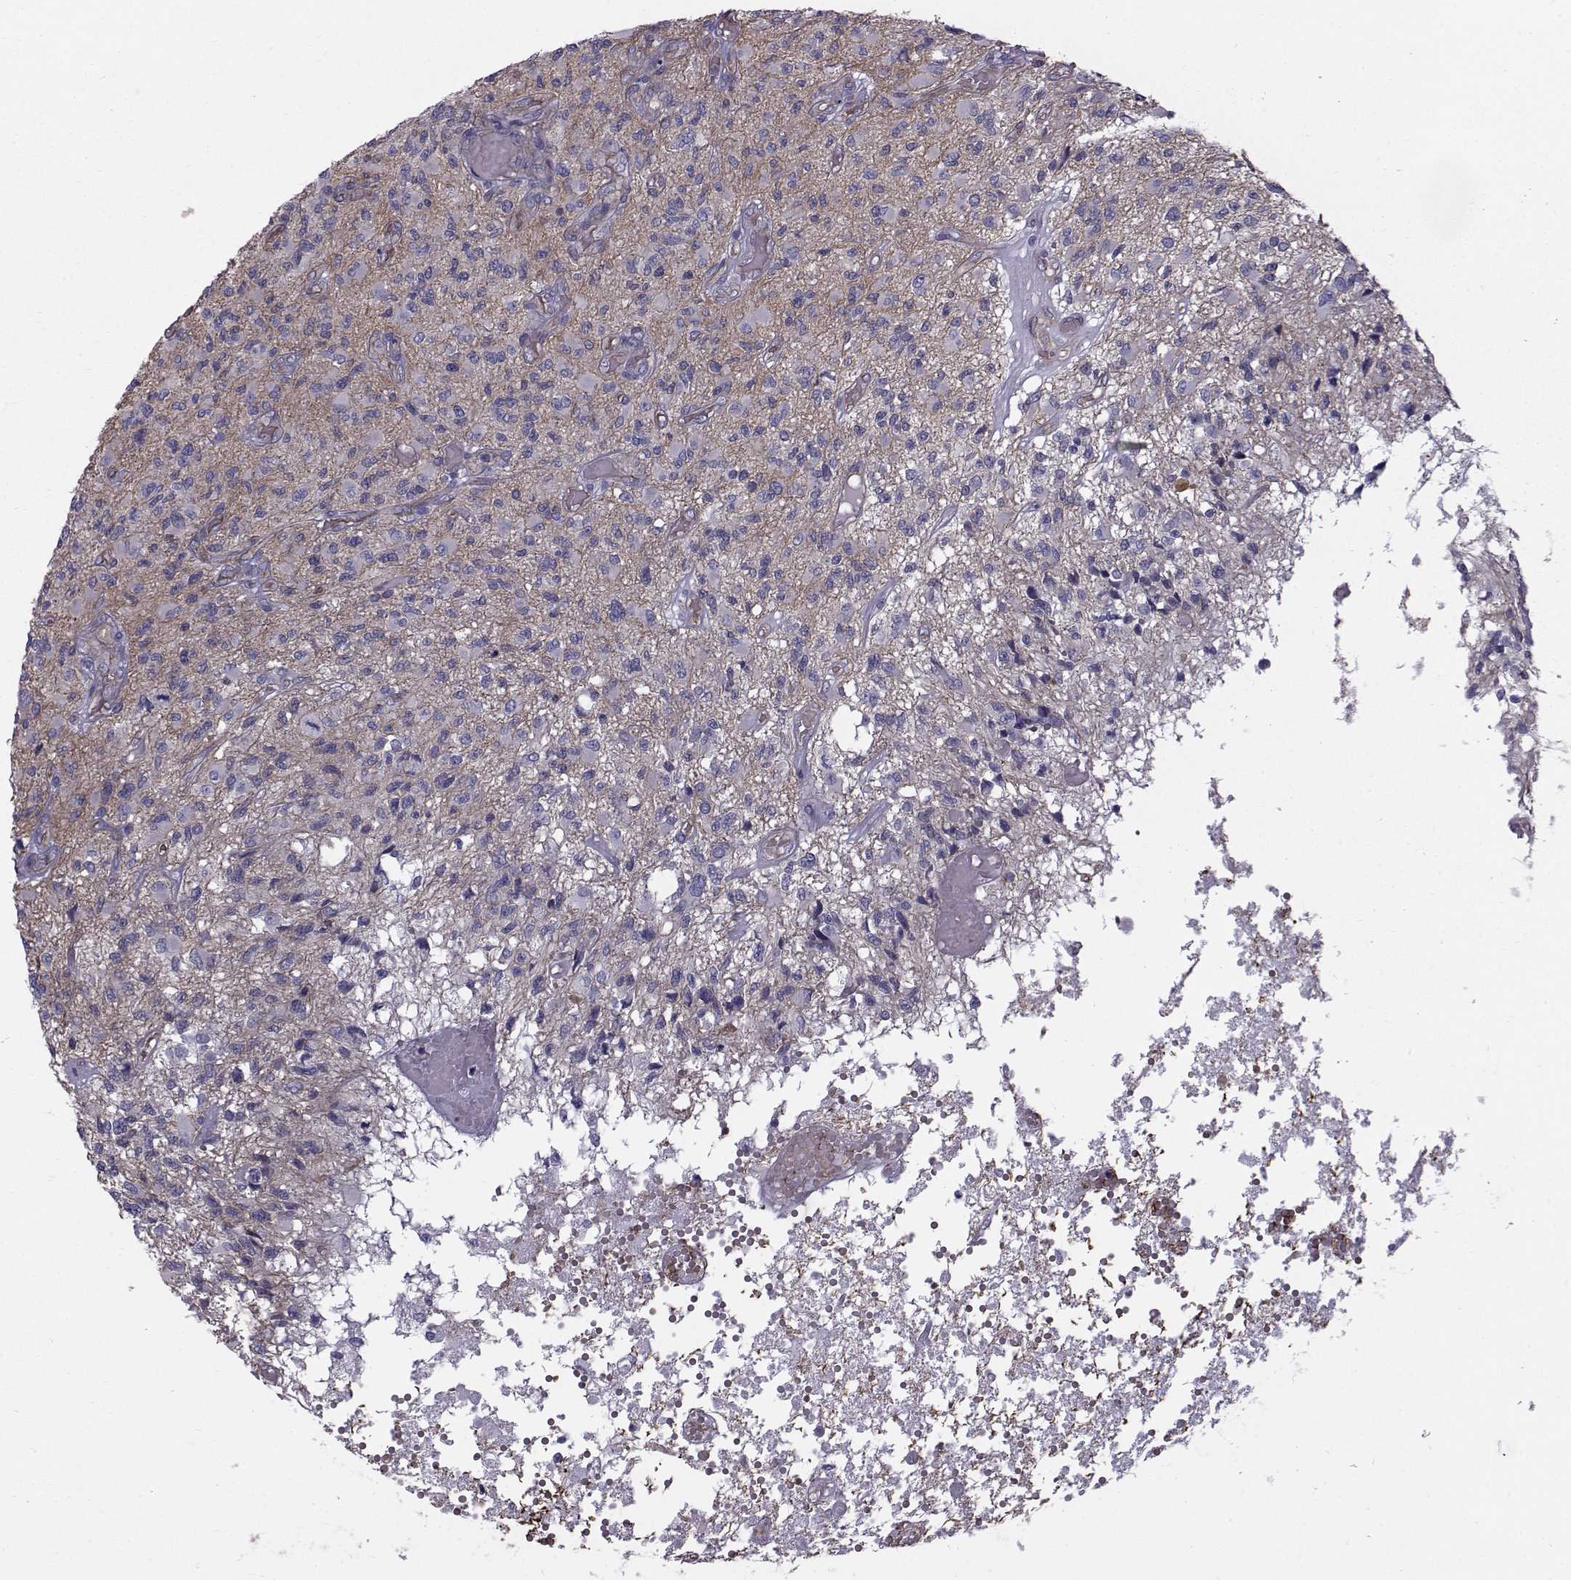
{"staining": {"intensity": "negative", "quantity": "none", "location": "none"}, "tissue": "glioma", "cell_type": "Tumor cells", "image_type": "cancer", "snomed": [{"axis": "morphology", "description": "Glioma, malignant, High grade"}, {"axis": "topography", "description": "Brain"}], "caption": "Glioma was stained to show a protein in brown. There is no significant positivity in tumor cells.", "gene": "QPCT", "patient": {"sex": "female", "age": 63}}